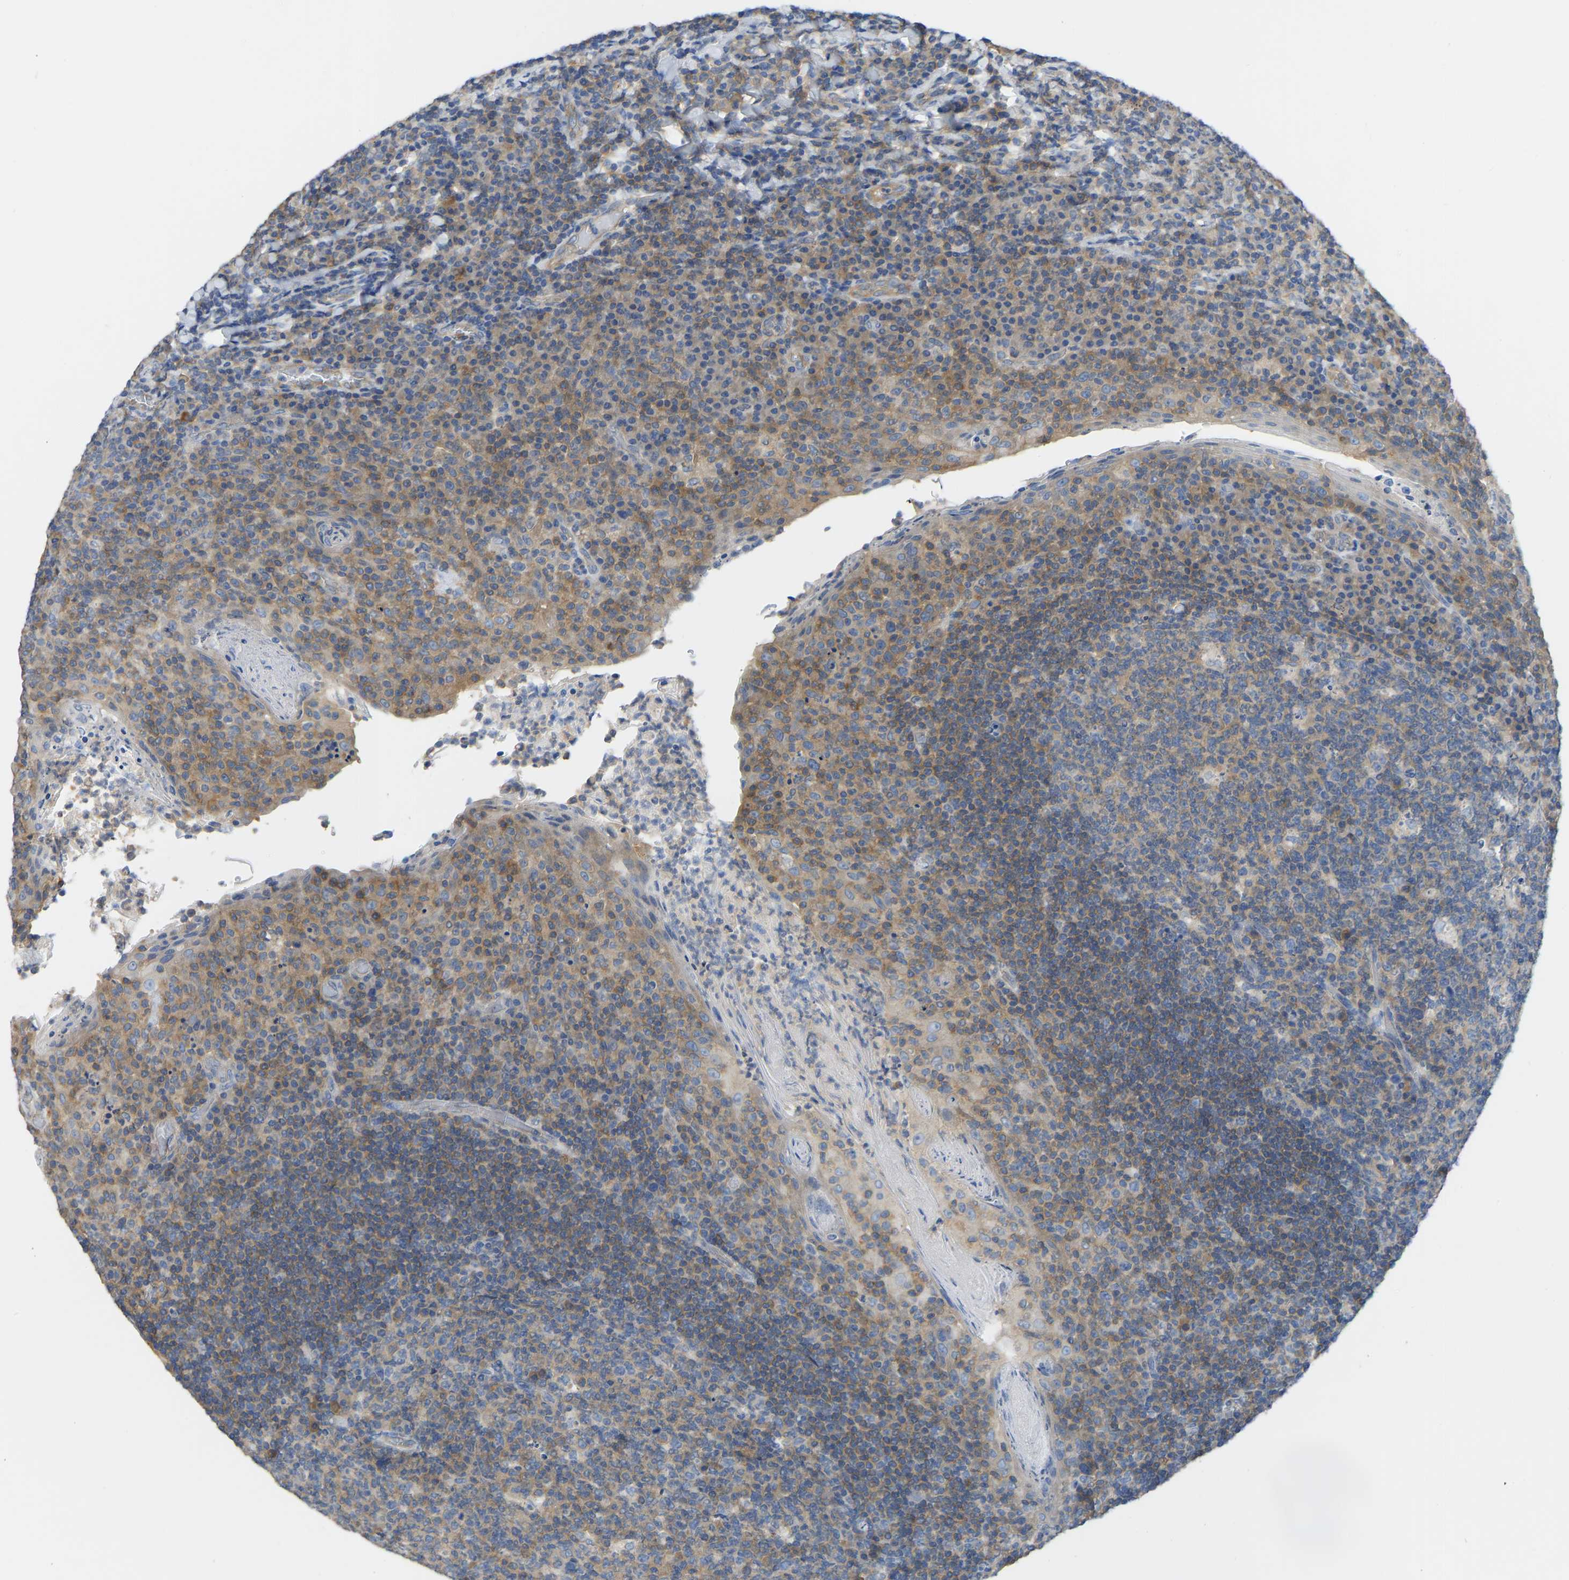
{"staining": {"intensity": "weak", "quantity": "25%-75%", "location": "cytoplasmic/membranous"}, "tissue": "tonsil", "cell_type": "Germinal center cells", "image_type": "normal", "snomed": [{"axis": "morphology", "description": "Normal tissue, NOS"}, {"axis": "topography", "description": "Tonsil"}], "caption": "IHC (DAB) staining of benign human tonsil displays weak cytoplasmic/membranous protein positivity in about 25%-75% of germinal center cells.", "gene": "PPP3CA", "patient": {"sex": "male", "age": 17}}